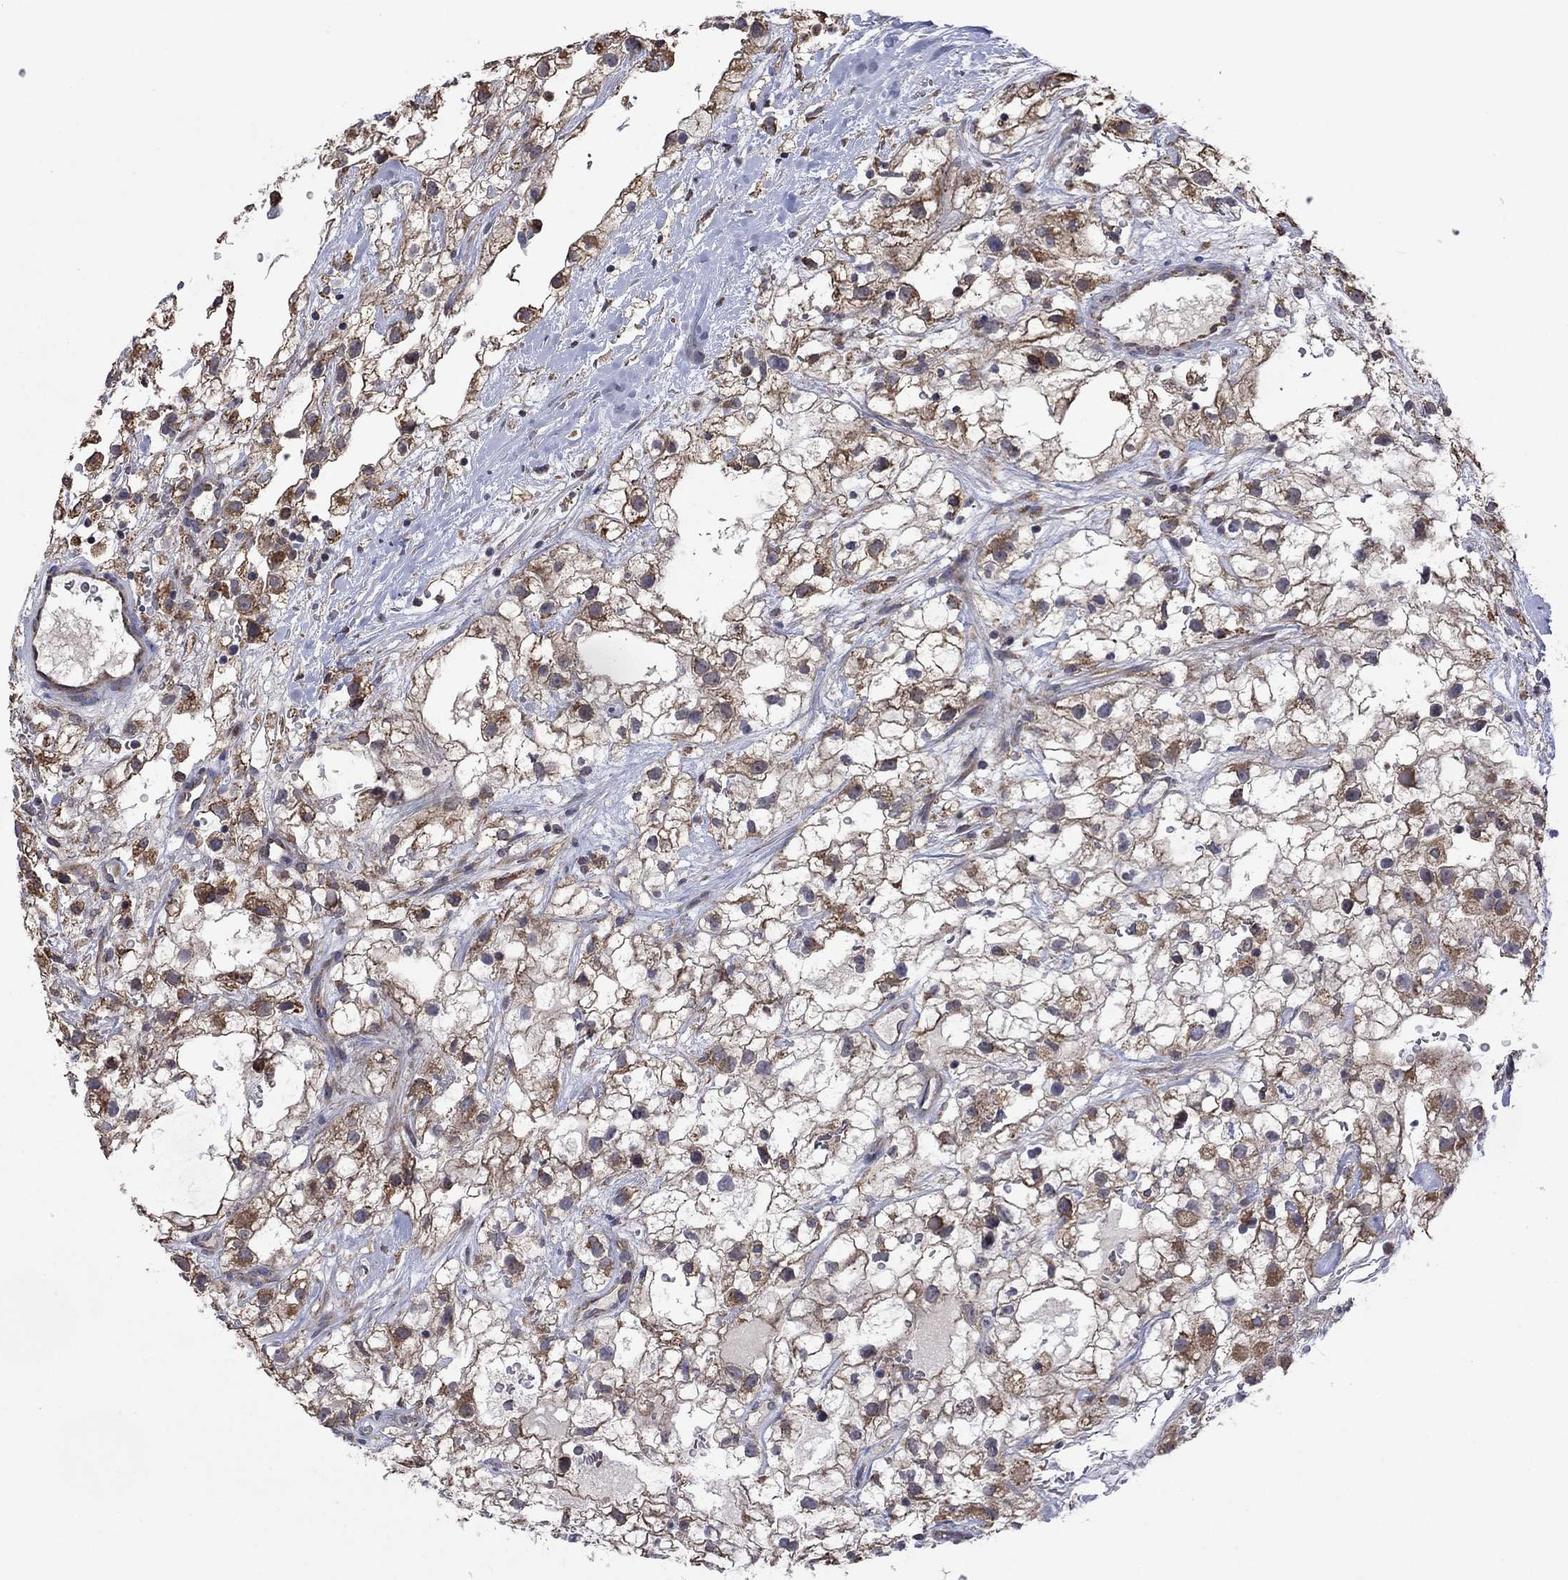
{"staining": {"intensity": "moderate", "quantity": ">75%", "location": "cytoplasmic/membranous"}, "tissue": "renal cancer", "cell_type": "Tumor cells", "image_type": "cancer", "snomed": [{"axis": "morphology", "description": "Adenocarcinoma, NOS"}, {"axis": "topography", "description": "Kidney"}], "caption": "Renal cancer stained for a protein (brown) displays moderate cytoplasmic/membranous positive staining in approximately >75% of tumor cells.", "gene": "FURIN", "patient": {"sex": "male", "age": 59}}